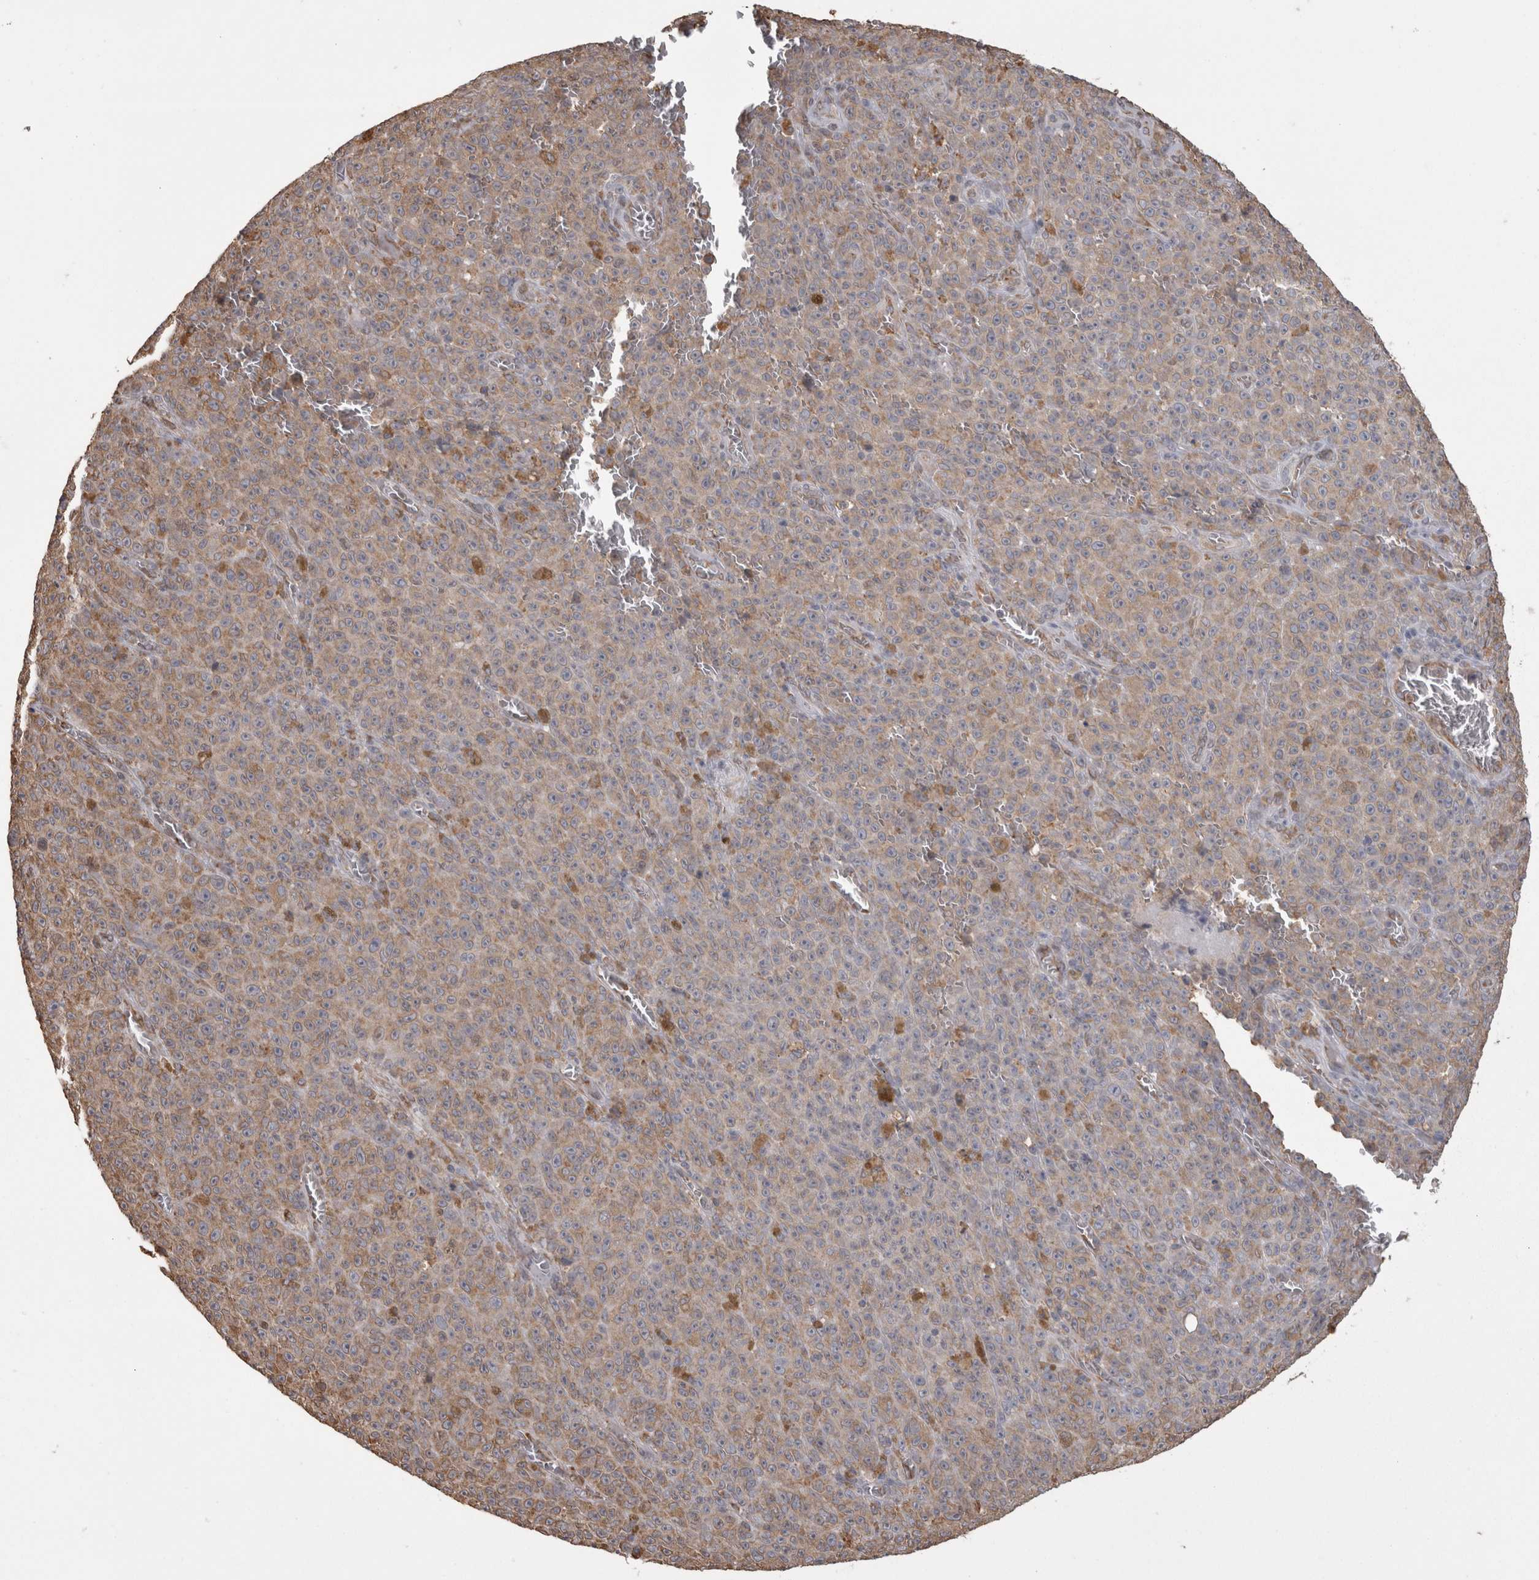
{"staining": {"intensity": "weak", "quantity": "25%-75%", "location": "cytoplasmic/membranous"}, "tissue": "melanoma", "cell_type": "Tumor cells", "image_type": "cancer", "snomed": [{"axis": "morphology", "description": "Malignant melanoma, NOS"}, {"axis": "topography", "description": "Skin"}], "caption": "Malignant melanoma stained for a protein (brown) displays weak cytoplasmic/membranous positive staining in about 25%-75% of tumor cells.", "gene": "PON2", "patient": {"sex": "female", "age": 82}}